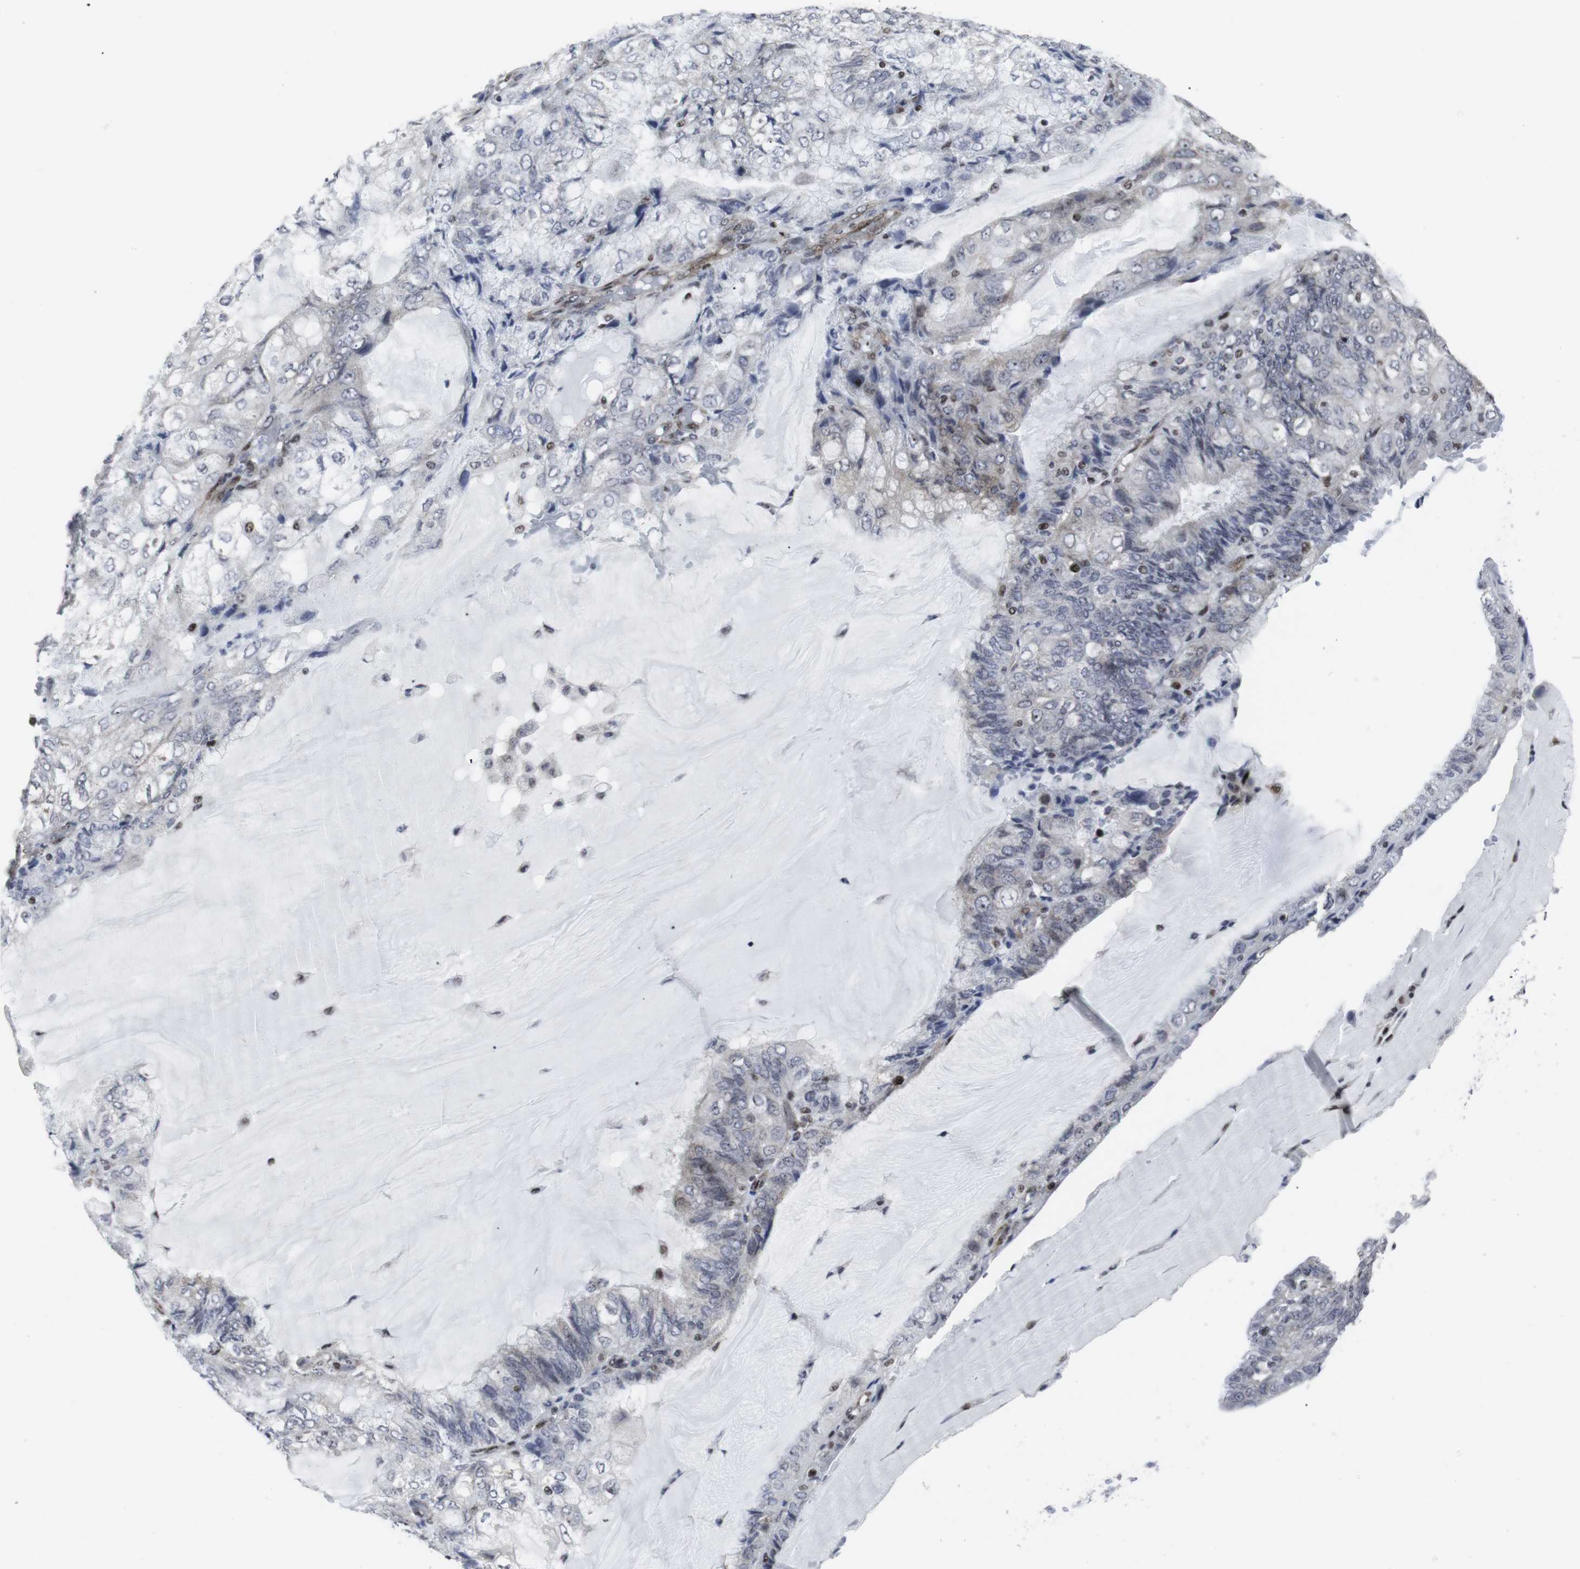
{"staining": {"intensity": "negative", "quantity": "none", "location": "none"}, "tissue": "endometrial cancer", "cell_type": "Tumor cells", "image_type": "cancer", "snomed": [{"axis": "morphology", "description": "Adenocarcinoma, NOS"}, {"axis": "topography", "description": "Endometrium"}], "caption": "High magnification brightfield microscopy of endometrial cancer stained with DAB (brown) and counterstained with hematoxylin (blue): tumor cells show no significant staining.", "gene": "MLH1", "patient": {"sex": "female", "age": 81}}